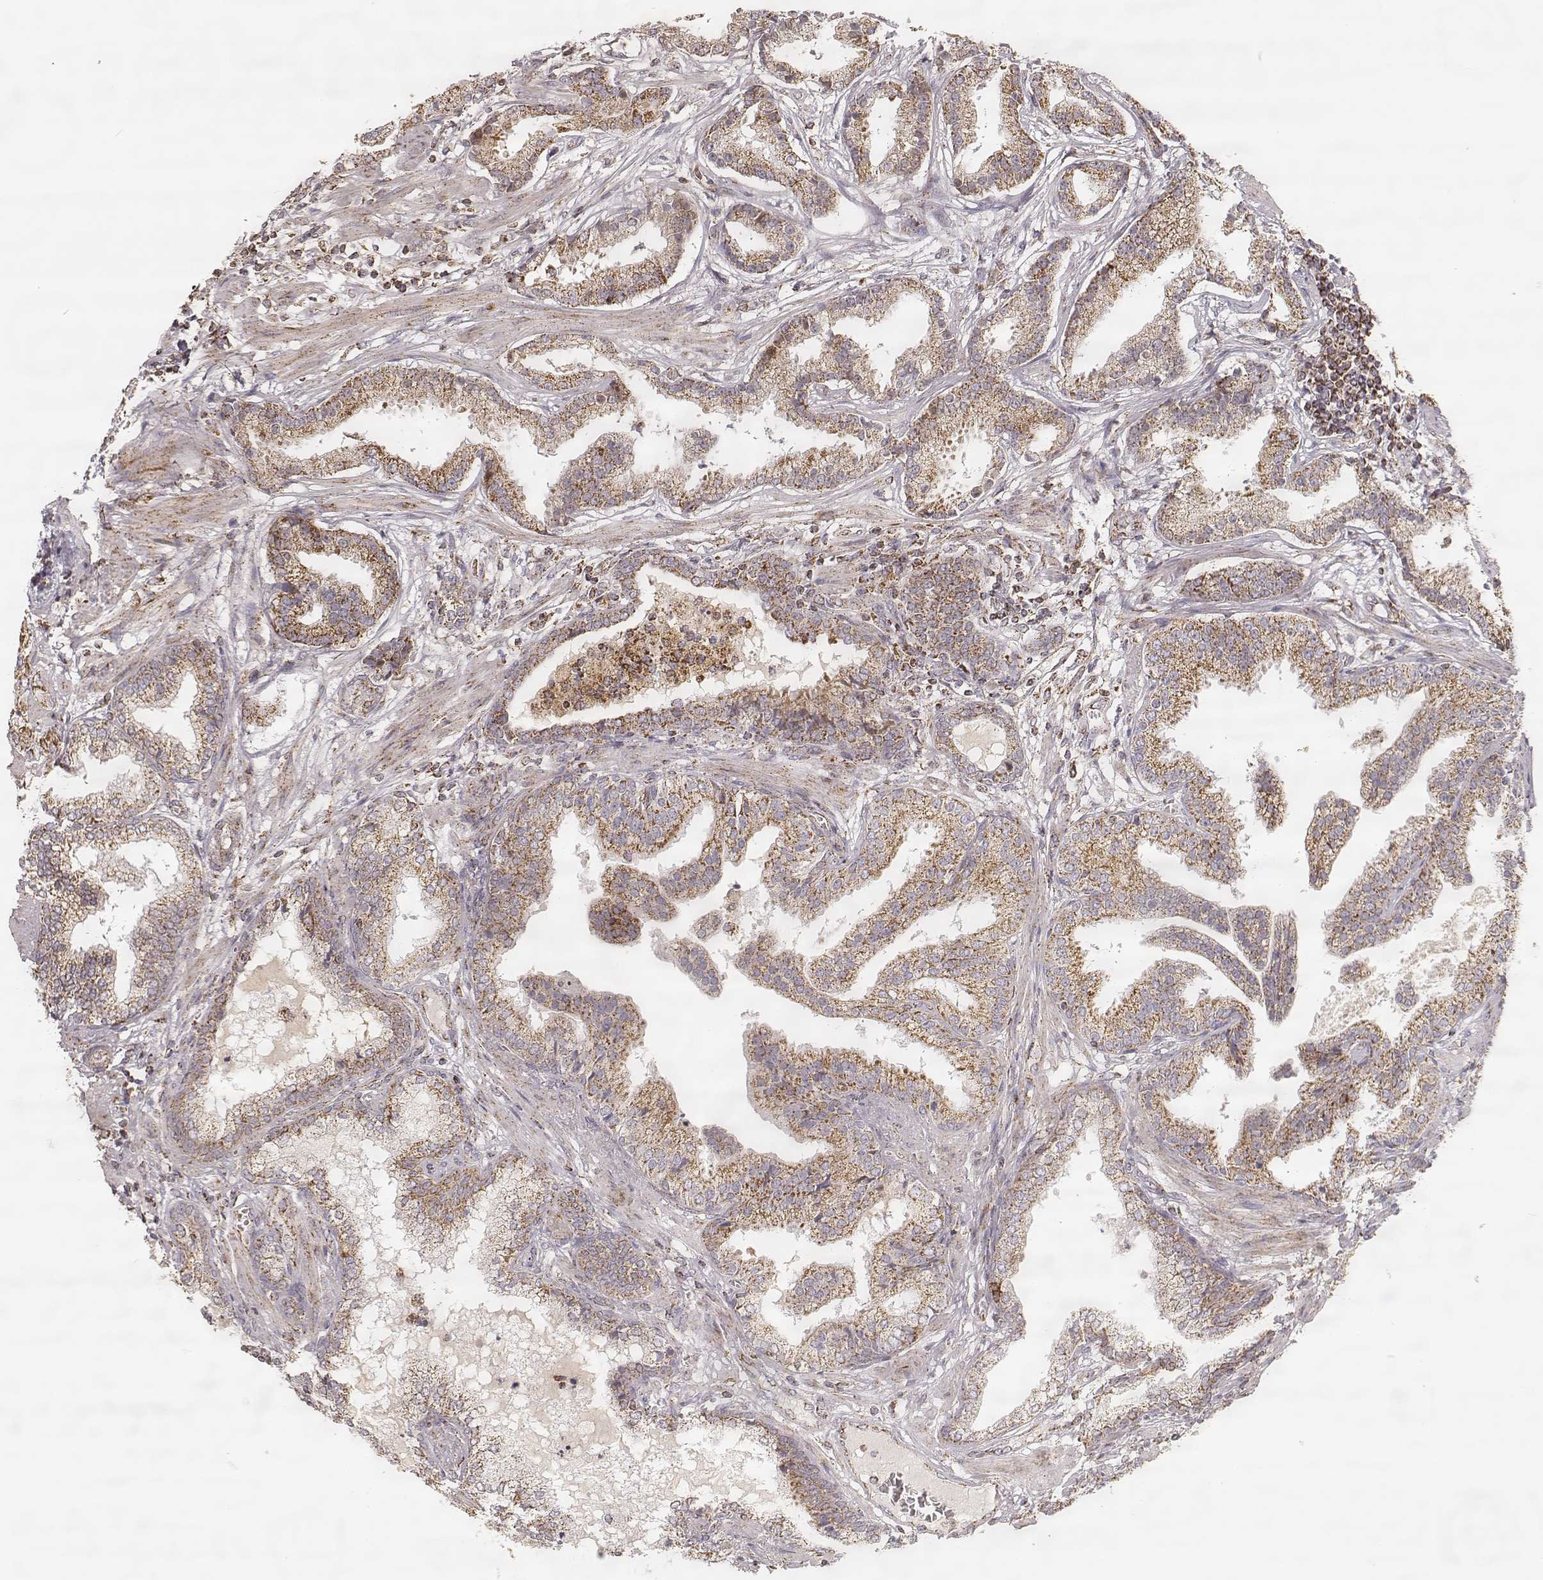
{"staining": {"intensity": "moderate", "quantity": ">75%", "location": "cytoplasmic/membranous"}, "tissue": "prostate cancer", "cell_type": "Tumor cells", "image_type": "cancer", "snomed": [{"axis": "morphology", "description": "Adenocarcinoma, NOS"}, {"axis": "topography", "description": "Prostate"}], "caption": "Moderate cytoplasmic/membranous staining is present in approximately >75% of tumor cells in prostate cancer (adenocarcinoma).", "gene": "CS", "patient": {"sex": "male", "age": 64}}